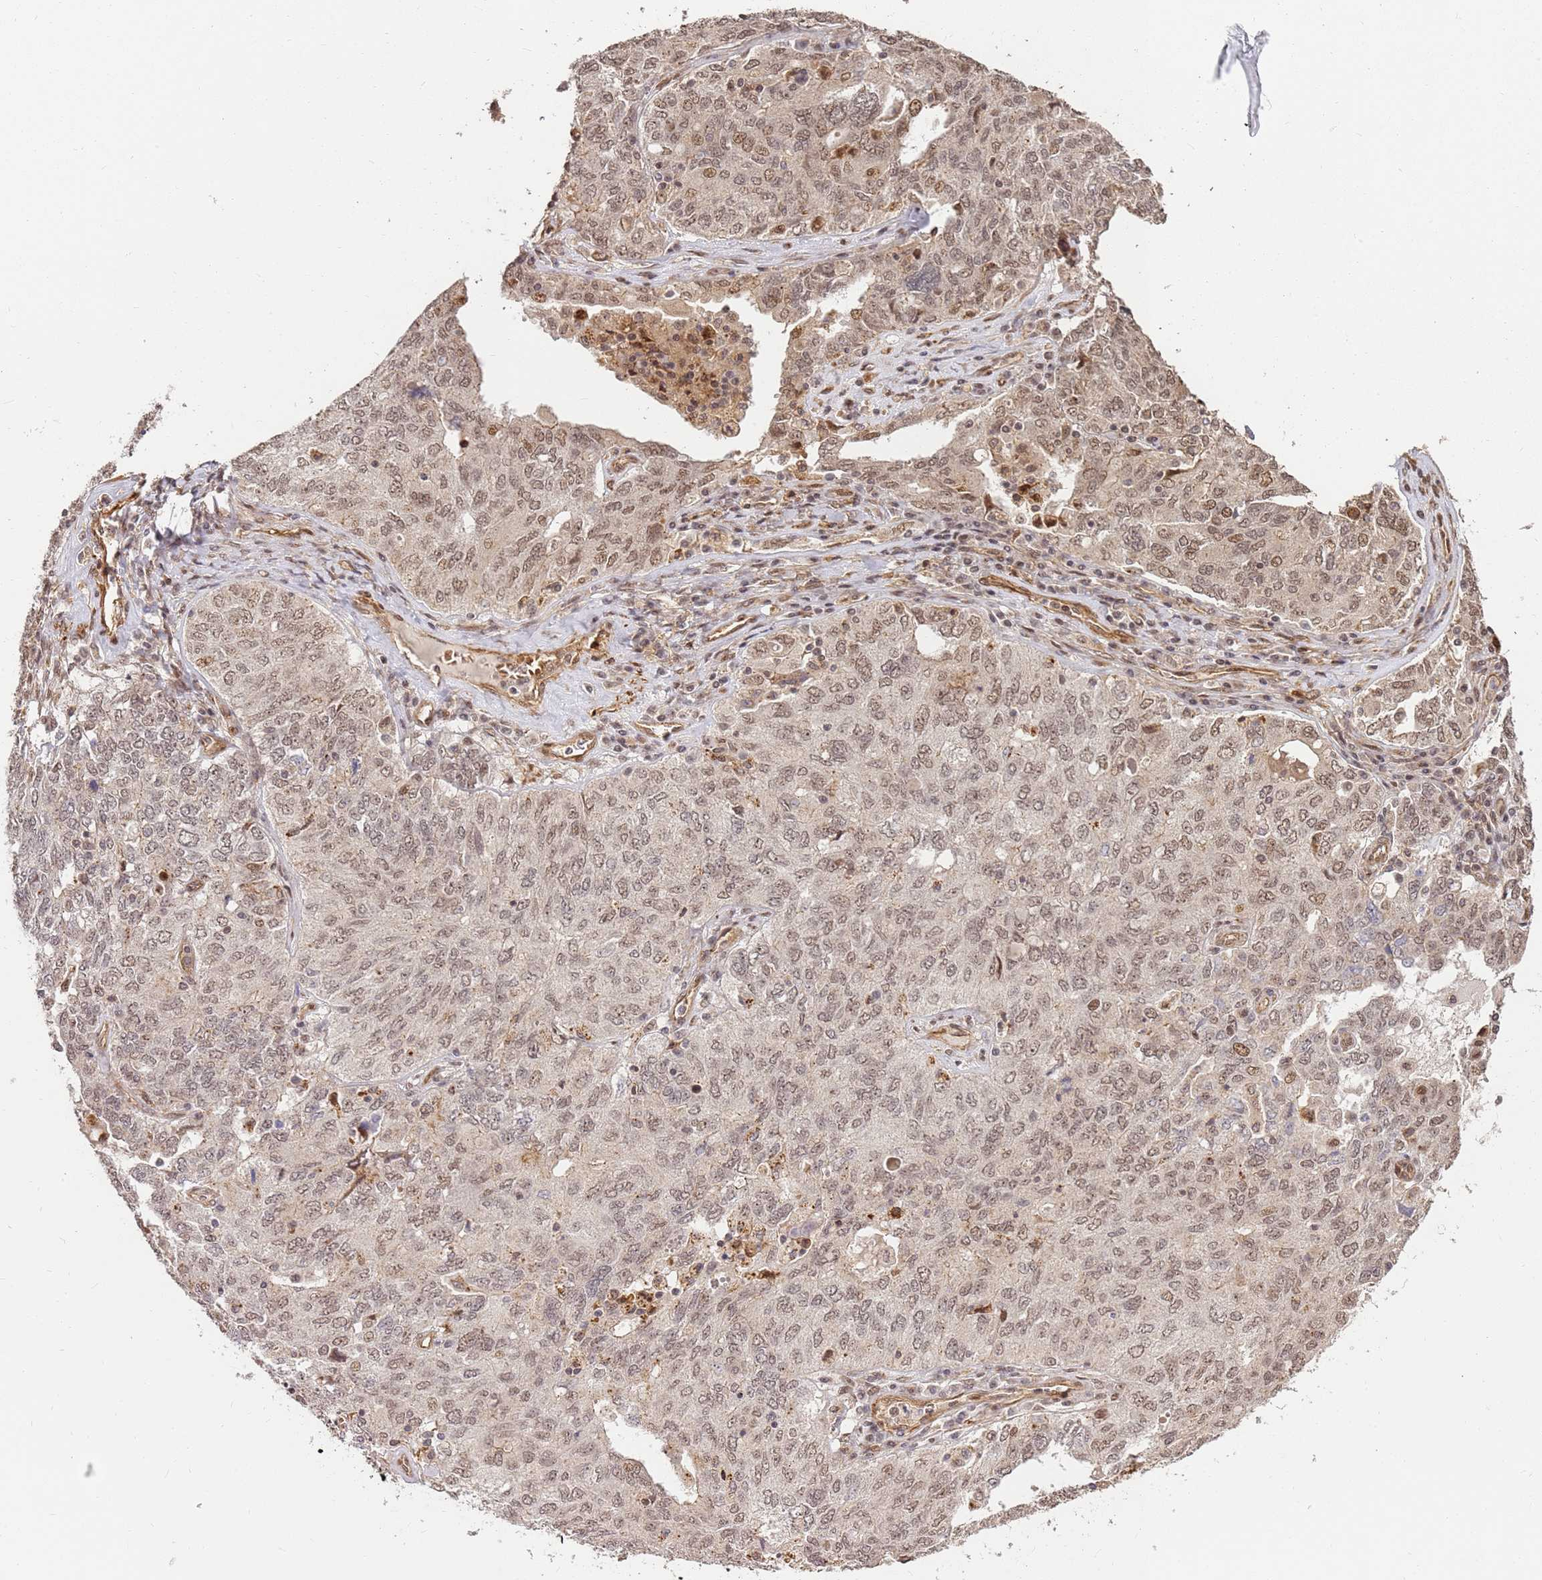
{"staining": {"intensity": "moderate", "quantity": ">75%", "location": "nuclear"}, "tissue": "ovarian cancer", "cell_type": "Tumor cells", "image_type": "cancer", "snomed": [{"axis": "morphology", "description": "Carcinoma, endometroid"}, {"axis": "topography", "description": "Ovary"}], "caption": "High-magnification brightfield microscopy of ovarian cancer (endometroid carcinoma) stained with DAB (brown) and counterstained with hematoxylin (blue). tumor cells exhibit moderate nuclear expression is appreciated in approximately>75% of cells.", "gene": "ST18", "patient": {"sex": "female", "age": 62}}